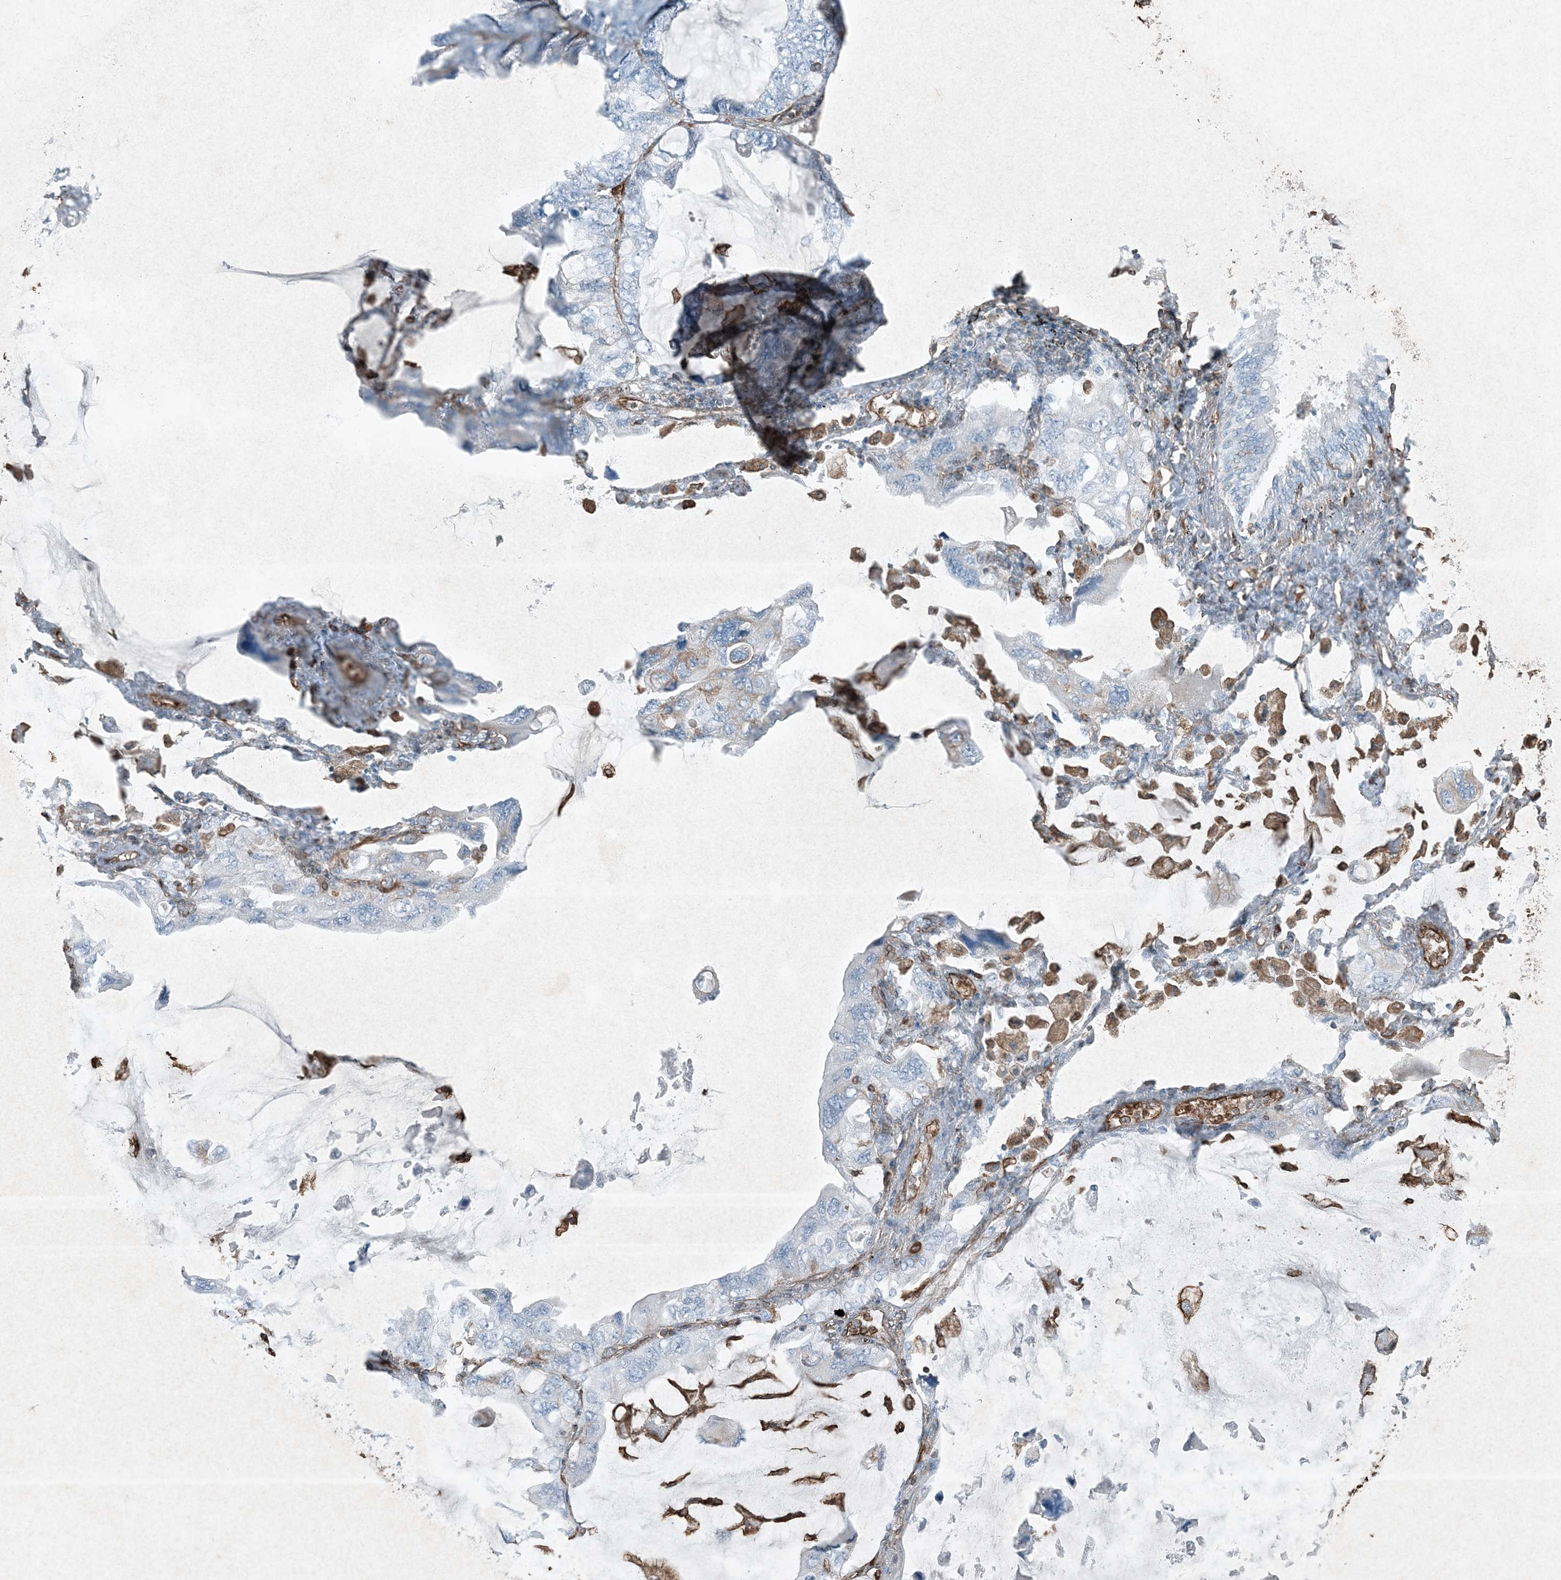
{"staining": {"intensity": "negative", "quantity": "none", "location": "none"}, "tissue": "lung cancer", "cell_type": "Tumor cells", "image_type": "cancer", "snomed": [{"axis": "morphology", "description": "Squamous cell carcinoma, NOS"}, {"axis": "topography", "description": "Lung"}], "caption": "Tumor cells show no significant expression in lung cancer.", "gene": "RYK", "patient": {"sex": "female", "age": 73}}